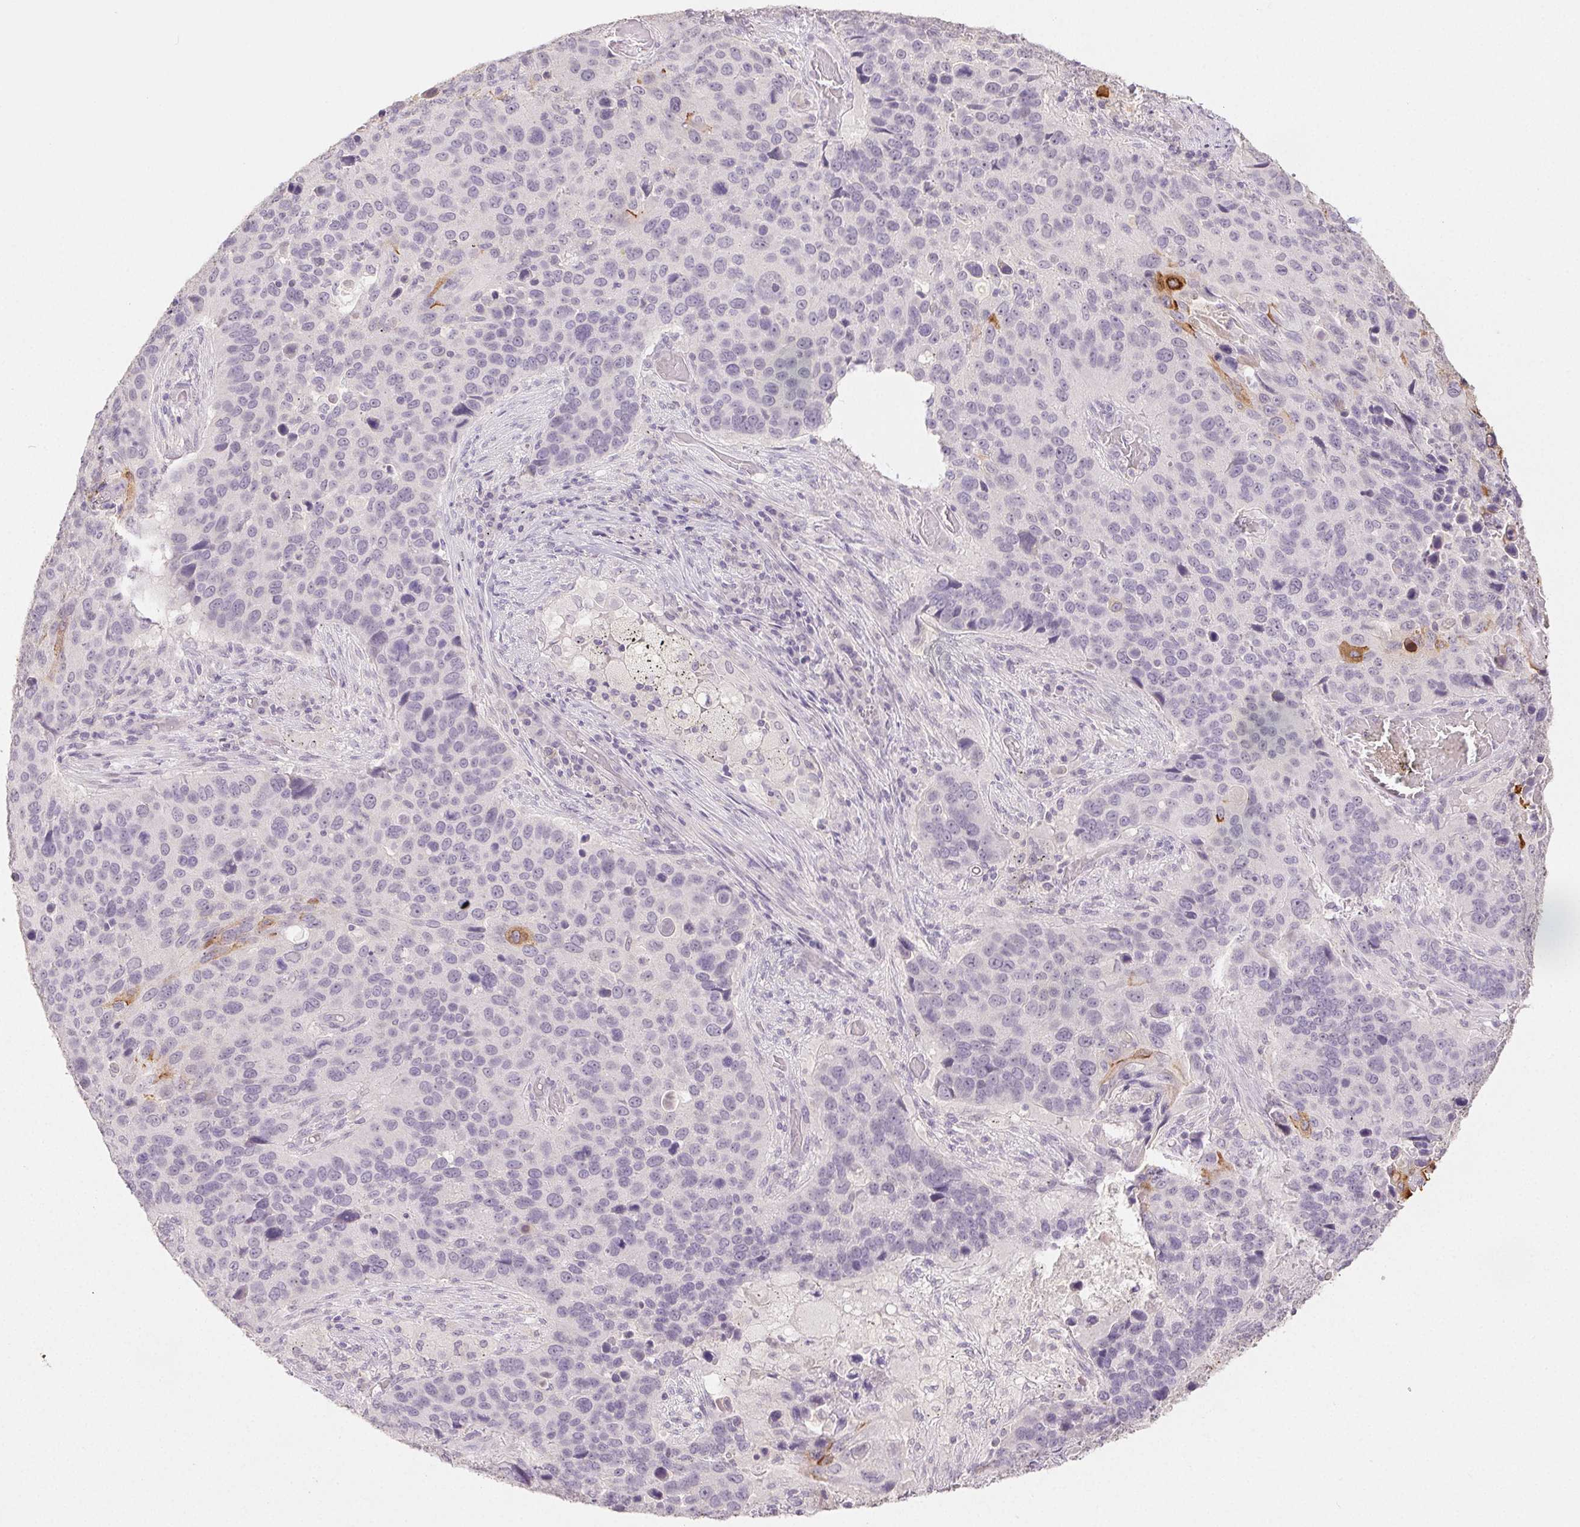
{"staining": {"intensity": "moderate", "quantity": "<25%", "location": "cytoplasmic/membranous"}, "tissue": "lung cancer", "cell_type": "Tumor cells", "image_type": "cancer", "snomed": [{"axis": "morphology", "description": "Squamous cell carcinoma, NOS"}, {"axis": "topography", "description": "Lung"}], "caption": "Tumor cells show low levels of moderate cytoplasmic/membranous positivity in about <25% of cells in lung cancer.", "gene": "PI3", "patient": {"sex": "male", "age": 68}}